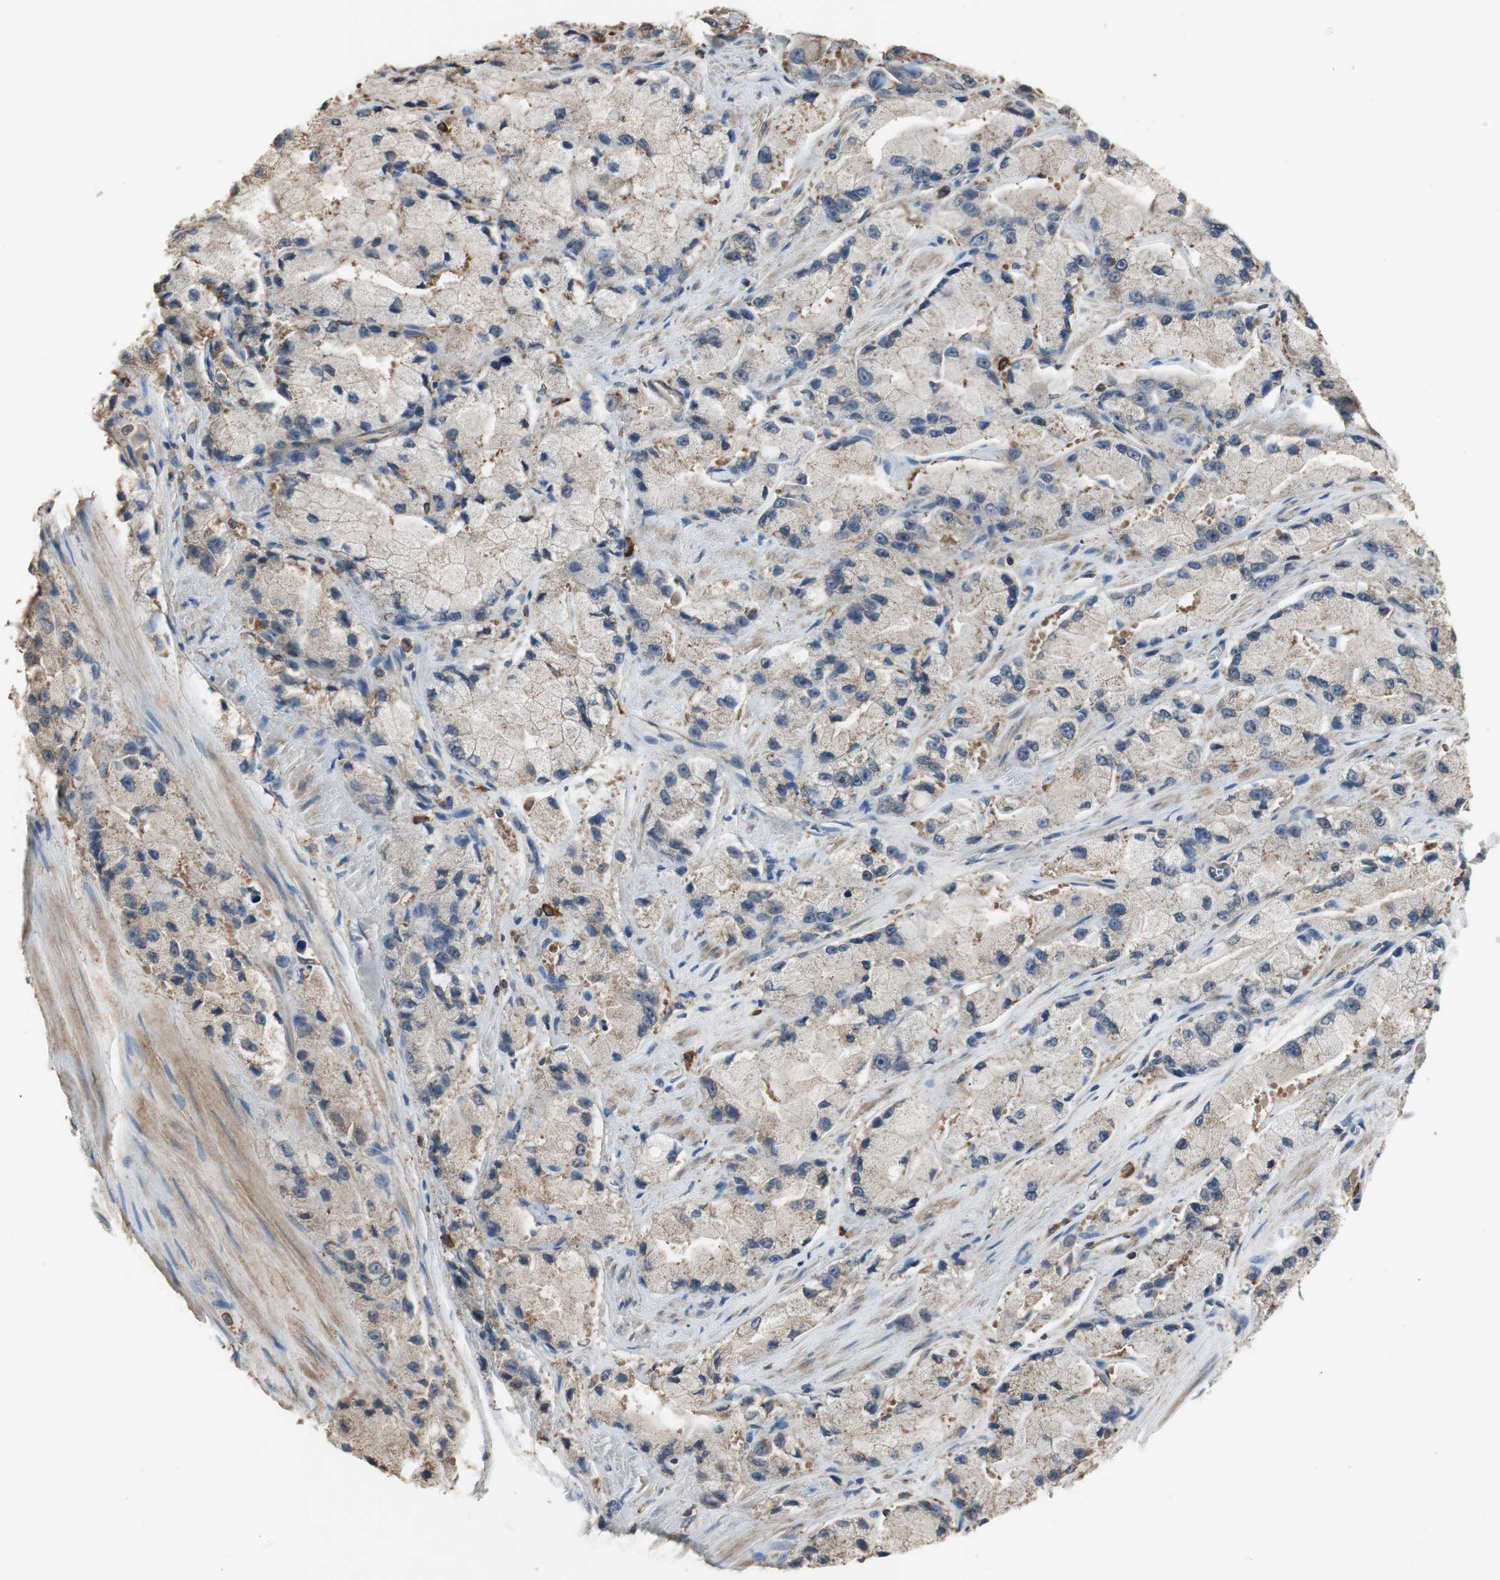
{"staining": {"intensity": "weak", "quantity": "25%-75%", "location": "cytoplasmic/membranous"}, "tissue": "prostate cancer", "cell_type": "Tumor cells", "image_type": "cancer", "snomed": [{"axis": "morphology", "description": "Adenocarcinoma, High grade"}, {"axis": "topography", "description": "Prostate"}], "caption": "Approximately 25%-75% of tumor cells in prostate cancer demonstrate weak cytoplasmic/membranous protein positivity as visualized by brown immunohistochemical staining.", "gene": "TNFRSF14", "patient": {"sex": "male", "age": 58}}